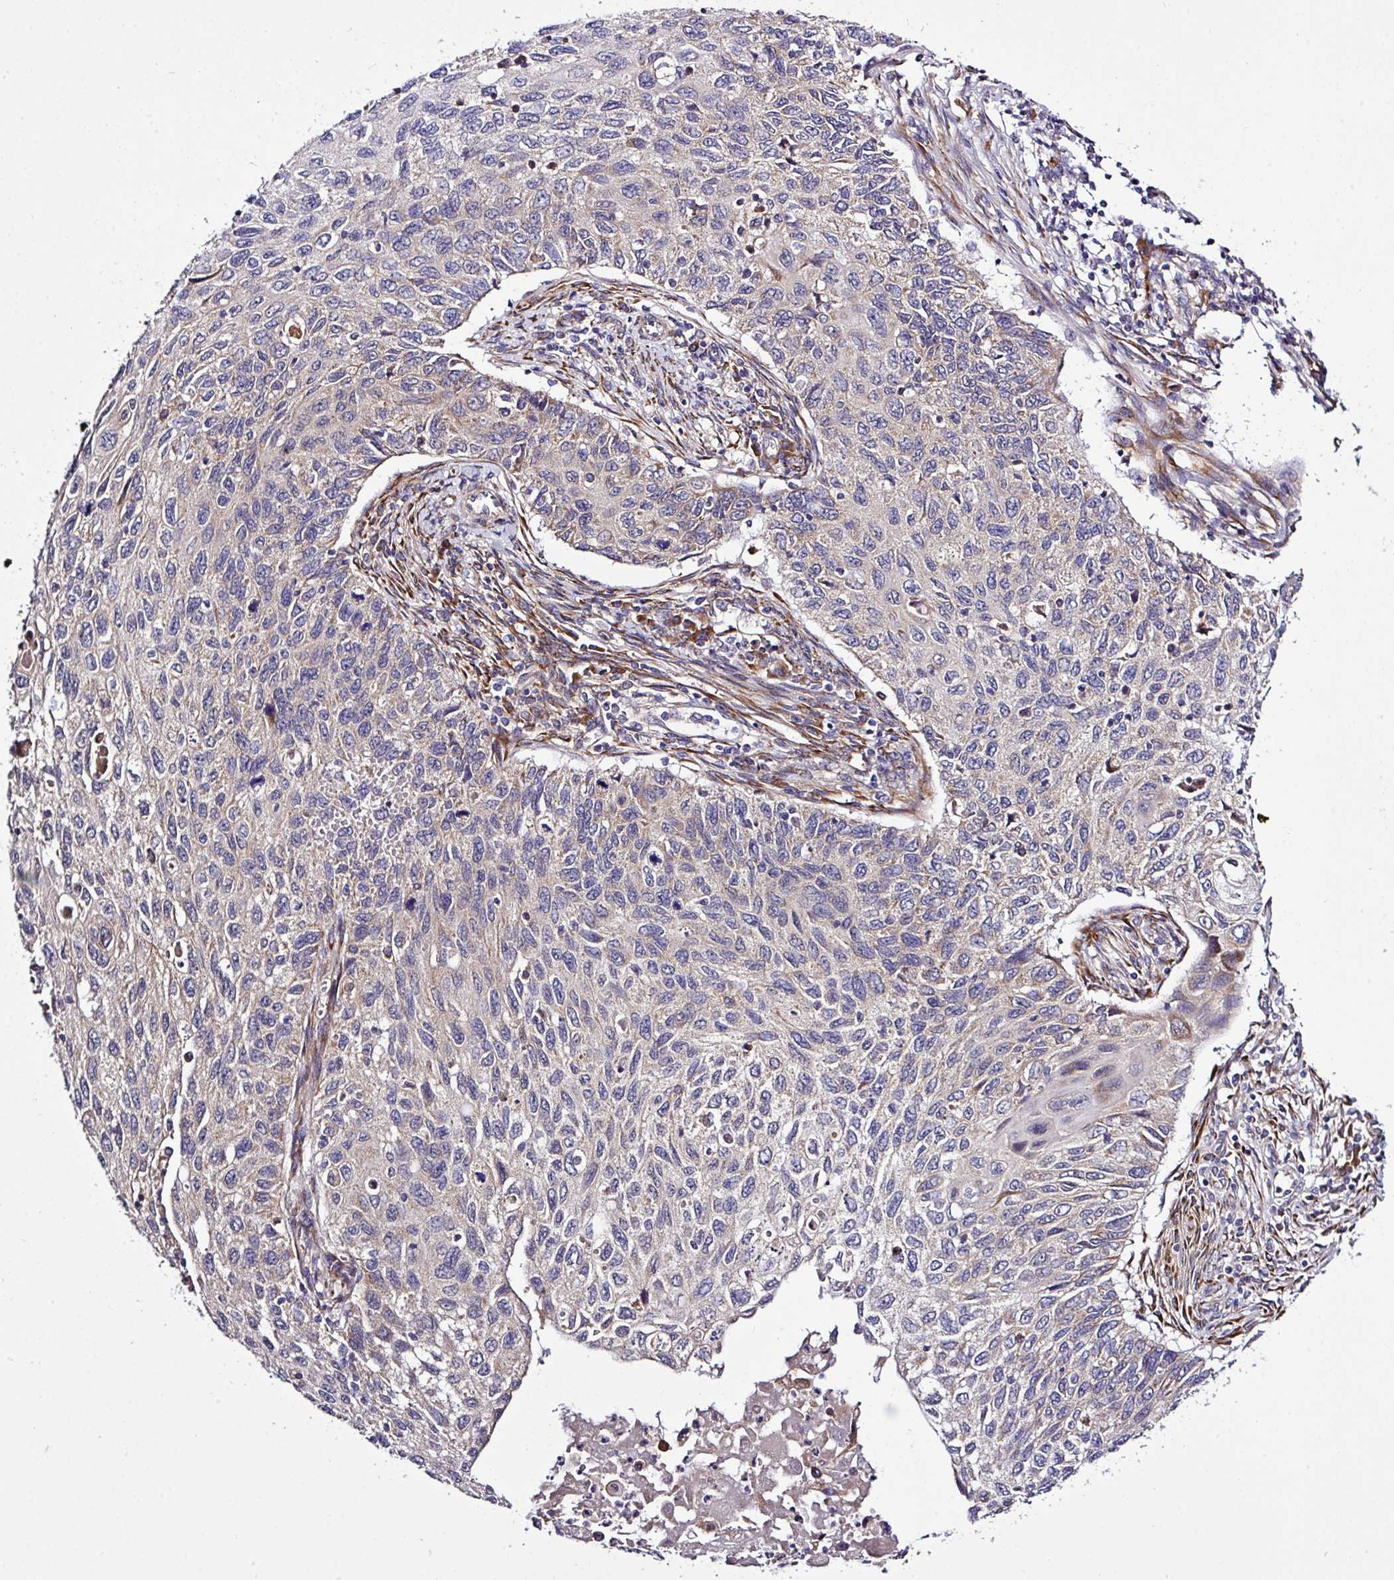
{"staining": {"intensity": "negative", "quantity": "none", "location": "none"}, "tissue": "cervical cancer", "cell_type": "Tumor cells", "image_type": "cancer", "snomed": [{"axis": "morphology", "description": "Squamous cell carcinoma, NOS"}, {"axis": "topography", "description": "Cervix"}], "caption": "The immunohistochemistry histopathology image has no significant expression in tumor cells of squamous cell carcinoma (cervical) tissue.", "gene": "TM2D2", "patient": {"sex": "female", "age": 70}}